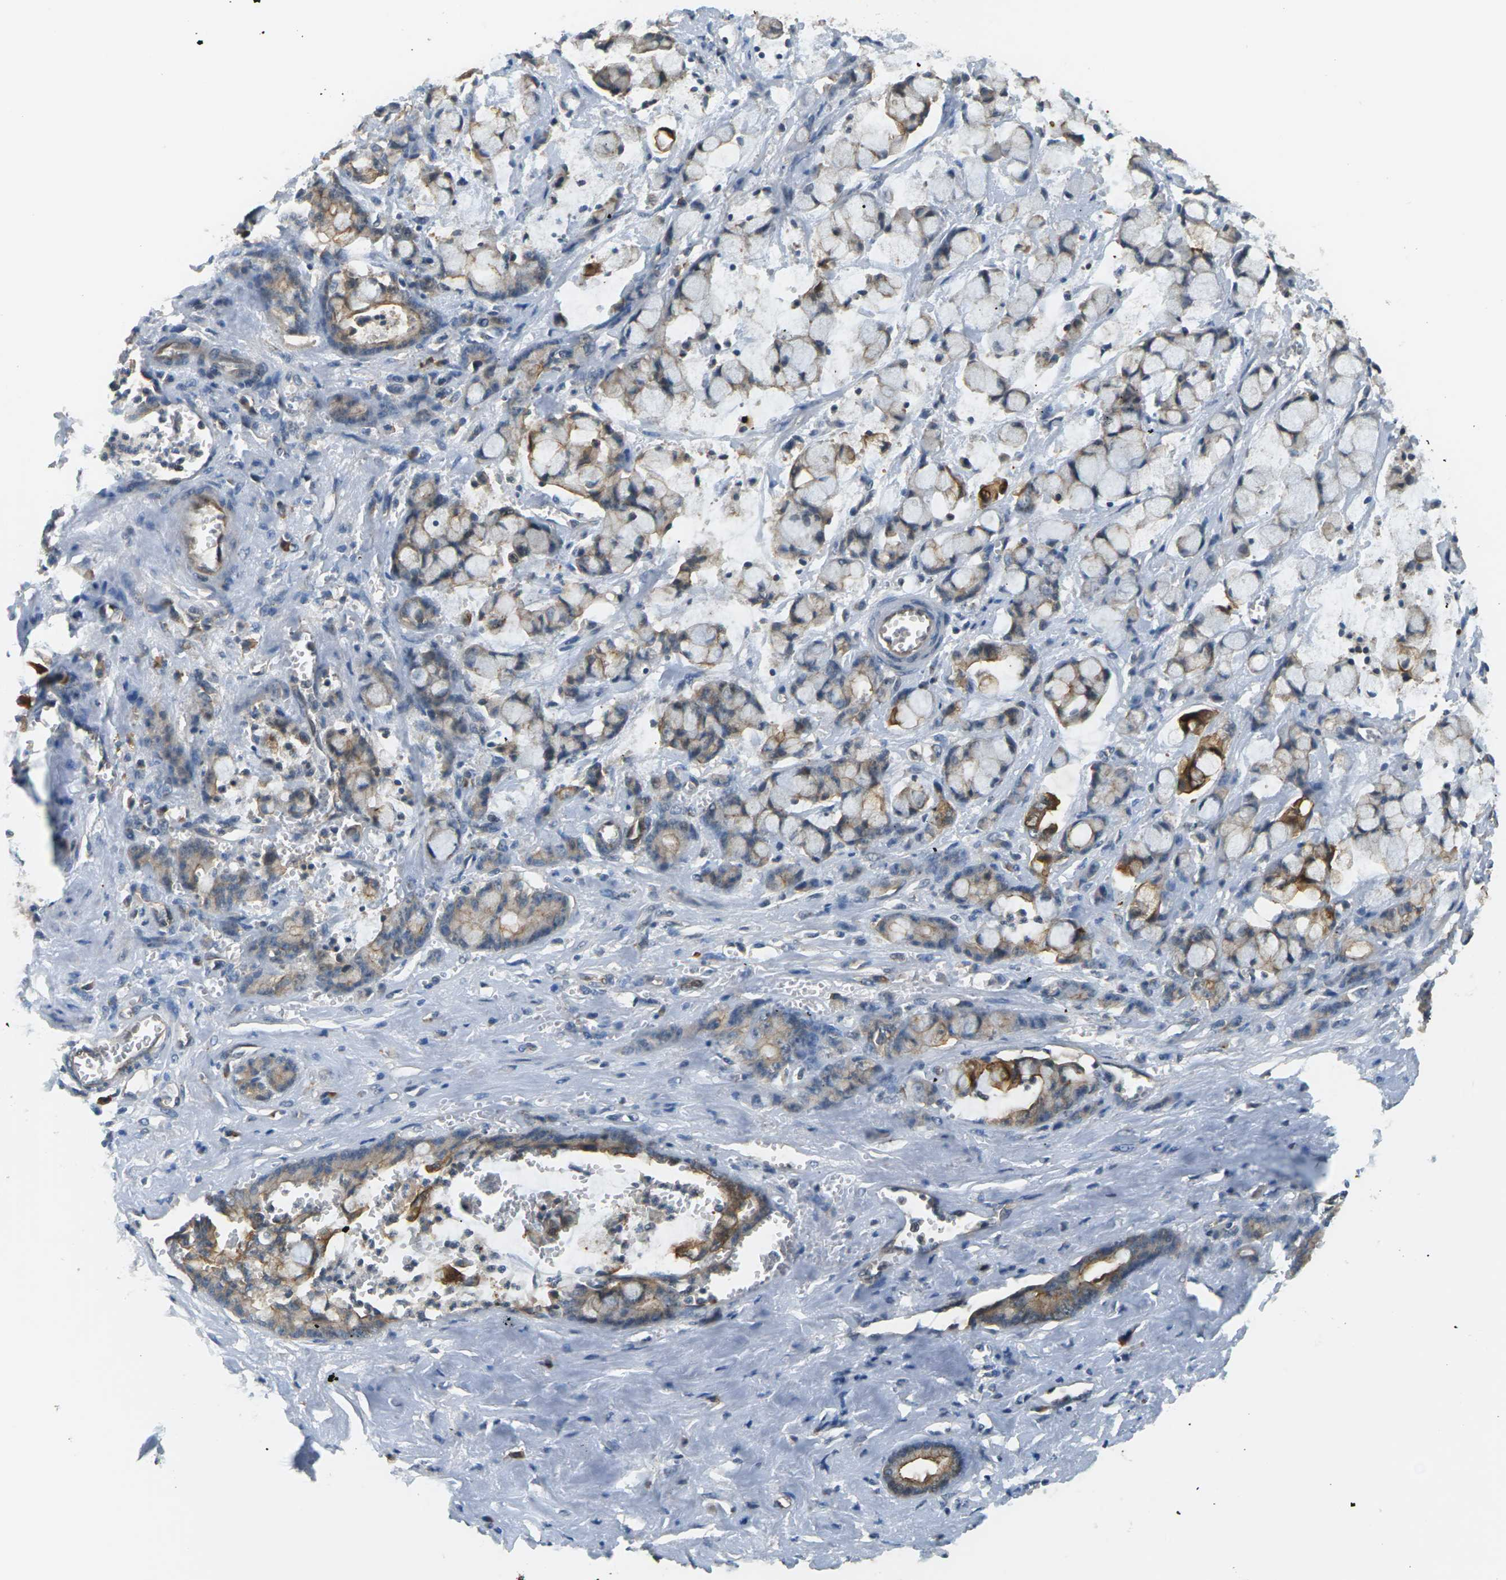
{"staining": {"intensity": "moderate", "quantity": ">75%", "location": "cytoplasmic/membranous"}, "tissue": "pancreatic cancer", "cell_type": "Tumor cells", "image_type": "cancer", "snomed": [{"axis": "morphology", "description": "Adenocarcinoma, NOS"}, {"axis": "topography", "description": "Pancreas"}], "caption": "This histopathology image demonstrates IHC staining of pancreatic adenocarcinoma, with medium moderate cytoplasmic/membranous expression in about >75% of tumor cells.", "gene": "SLC13A3", "patient": {"sex": "female", "age": 73}}